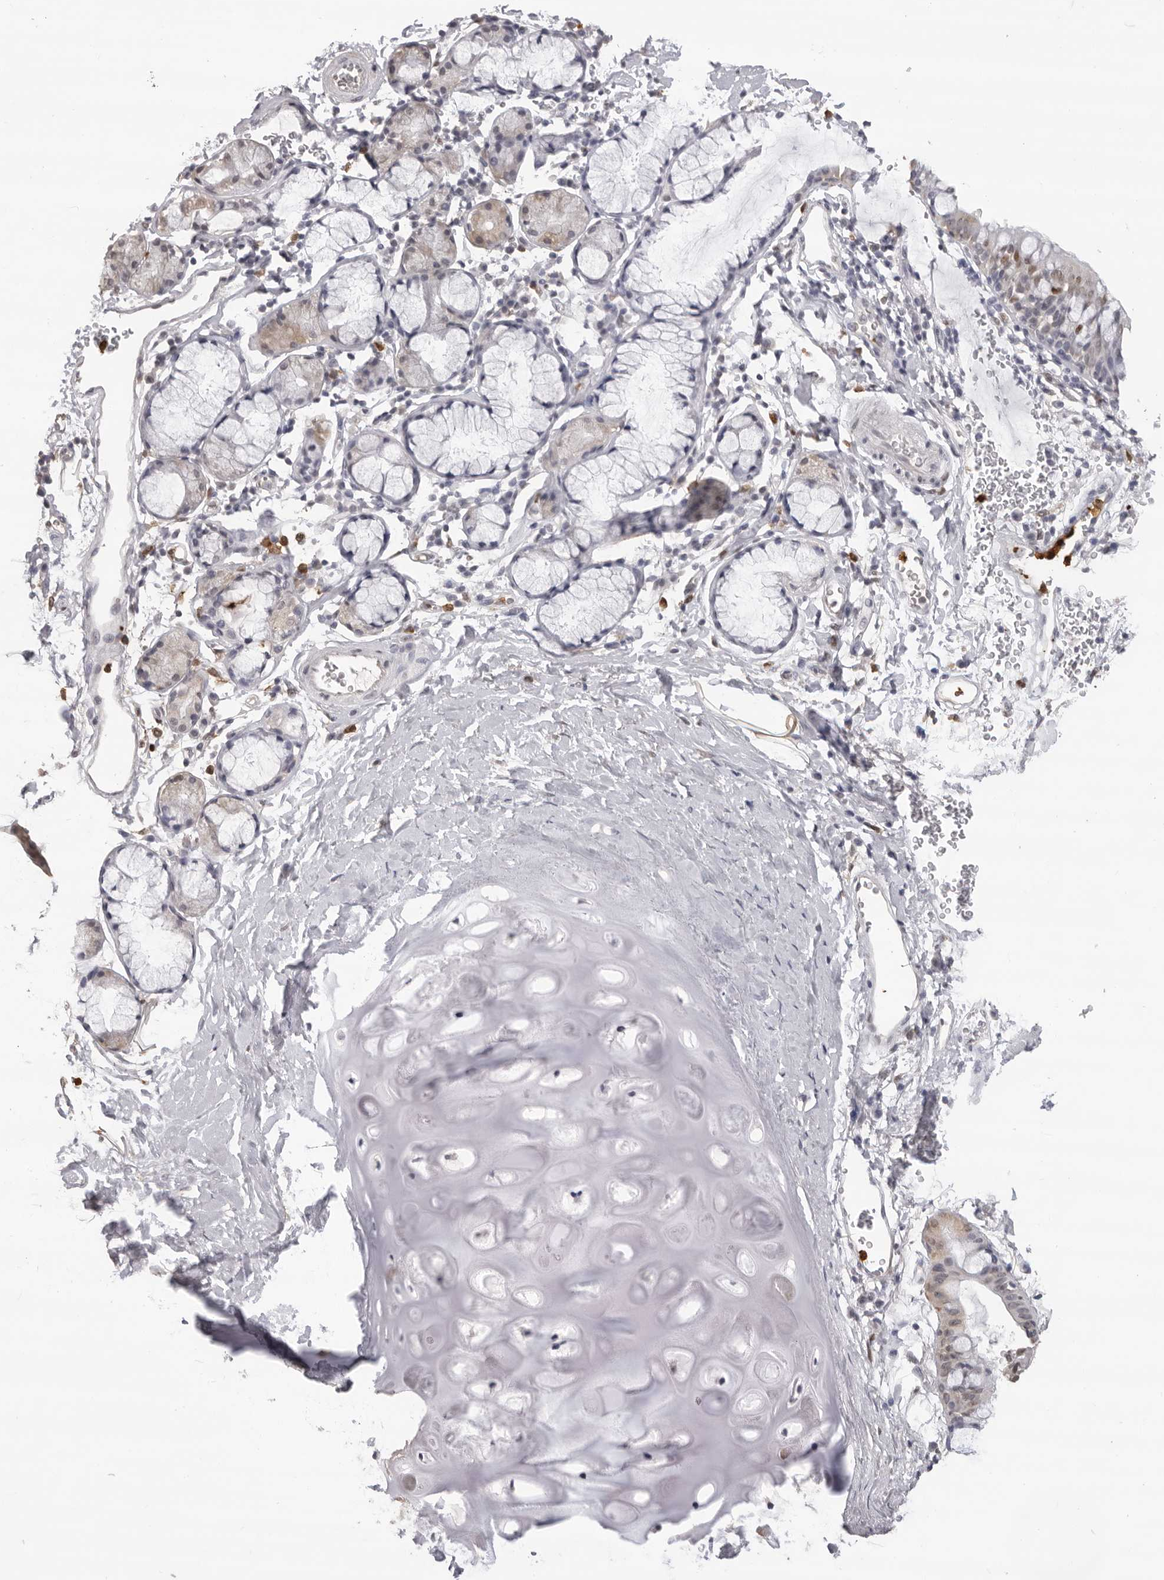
{"staining": {"intensity": "weak", "quantity": "<25%", "location": "cytoplasmic/membranous,nuclear"}, "tissue": "bronchus", "cell_type": "Respiratory epithelial cells", "image_type": "normal", "snomed": [{"axis": "morphology", "description": "Normal tissue, NOS"}, {"axis": "topography", "description": "Cartilage tissue"}, {"axis": "topography", "description": "Bronchus"}], "caption": "High magnification brightfield microscopy of unremarkable bronchus stained with DAB (3,3'-diaminobenzidine) (brown) and counterstained with hematoxylin (blue): respiratory epithelial cells show no significant expression.", "gene": "IL31", "patient": {"sex": "female", "age": 53}}